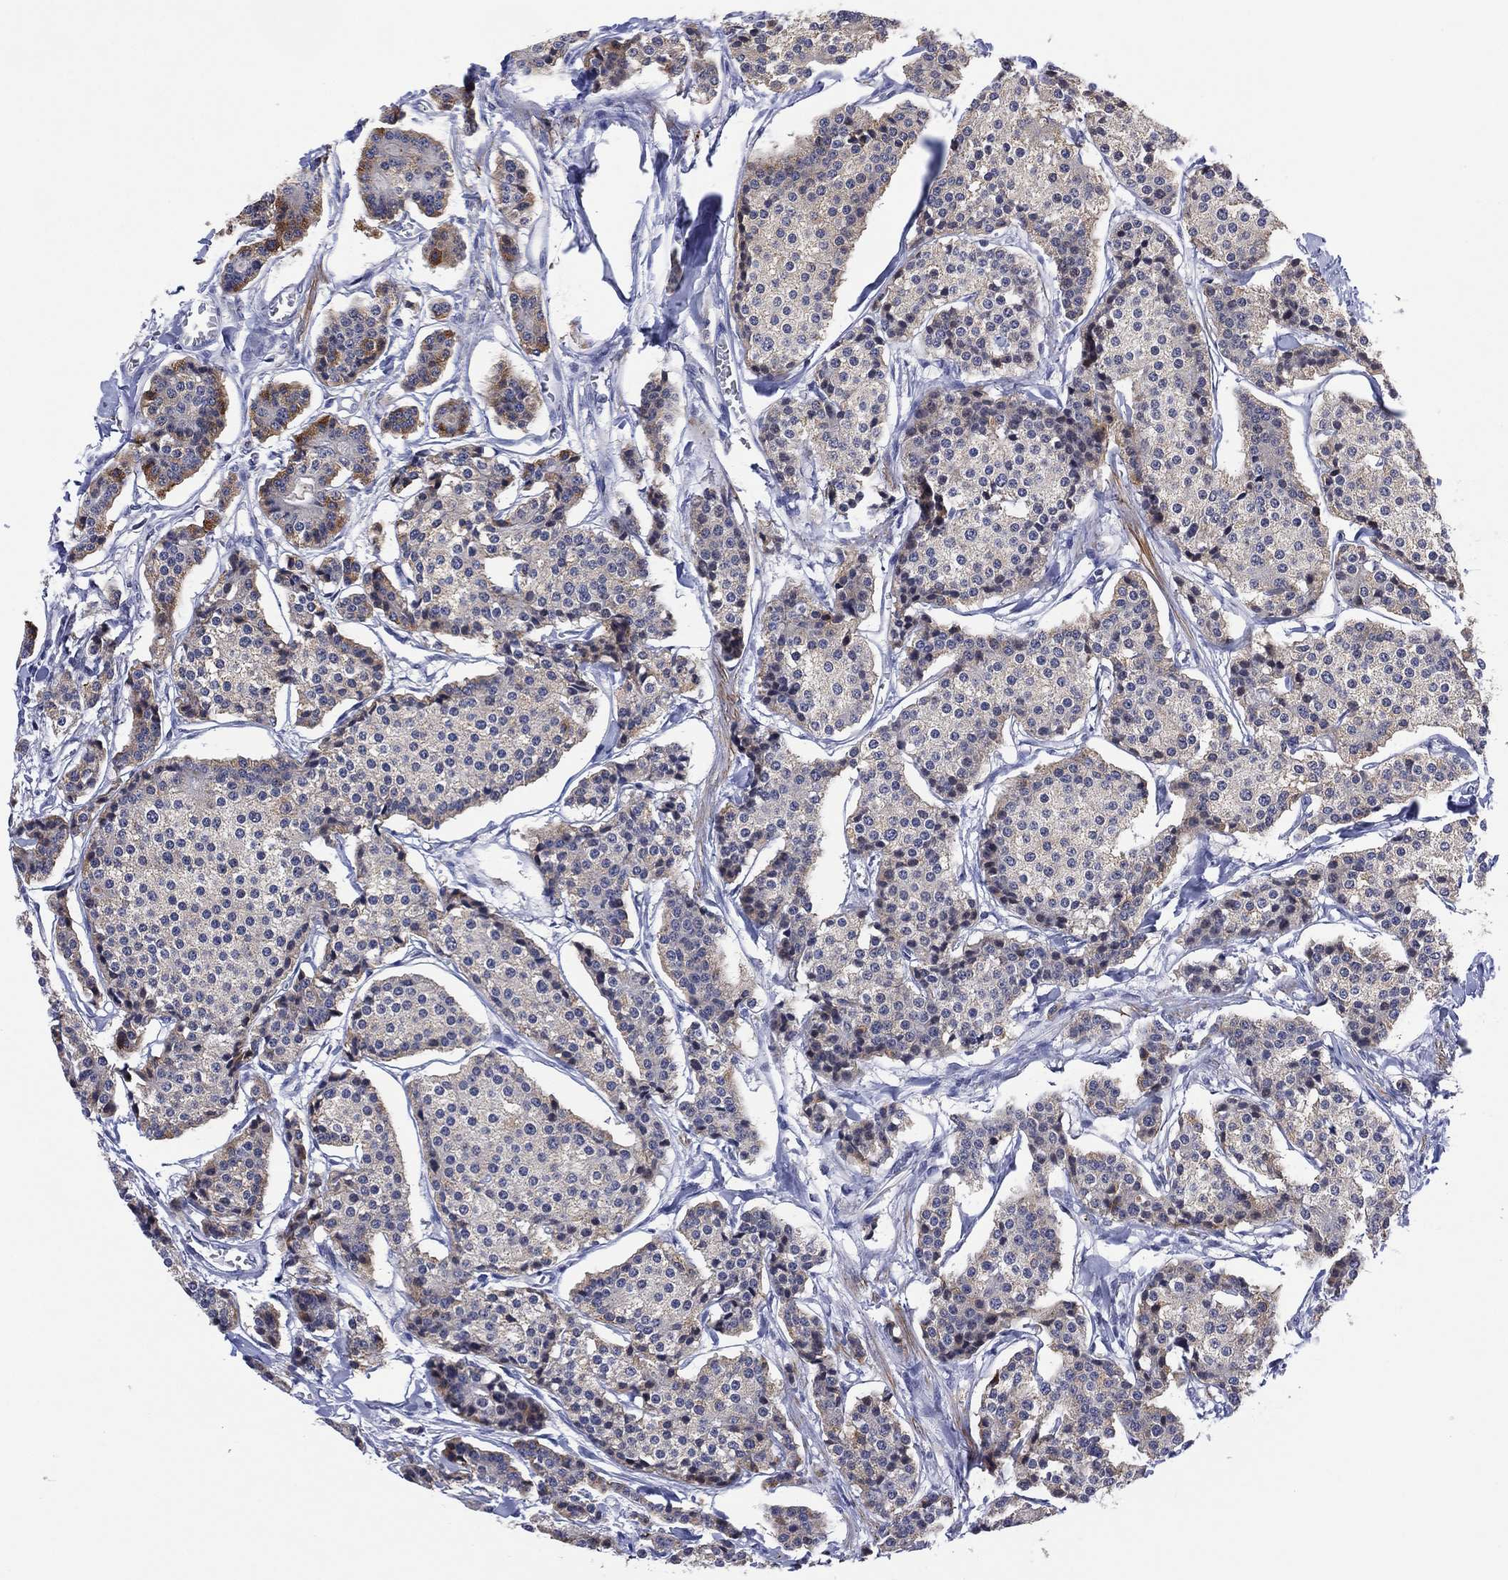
{"staining": {"intensity": "weak", "quantity": "<25%", "location": "cytoplasmic/membranous"}, "tissue": "carcinoid", "cell_type": "Tumor cells", "image_type": "cancer", "snomed": [{"axis": "morphology", "description": "Carcinoid, malignant, NOS"}, {"axis": "topography", "description": "Small intestine"}], "caption": "Tumor cells show no significant expression in carcinoid (malignant).", "gene": "CLIP3", "patient": {"sex": "female", "age": 65}}